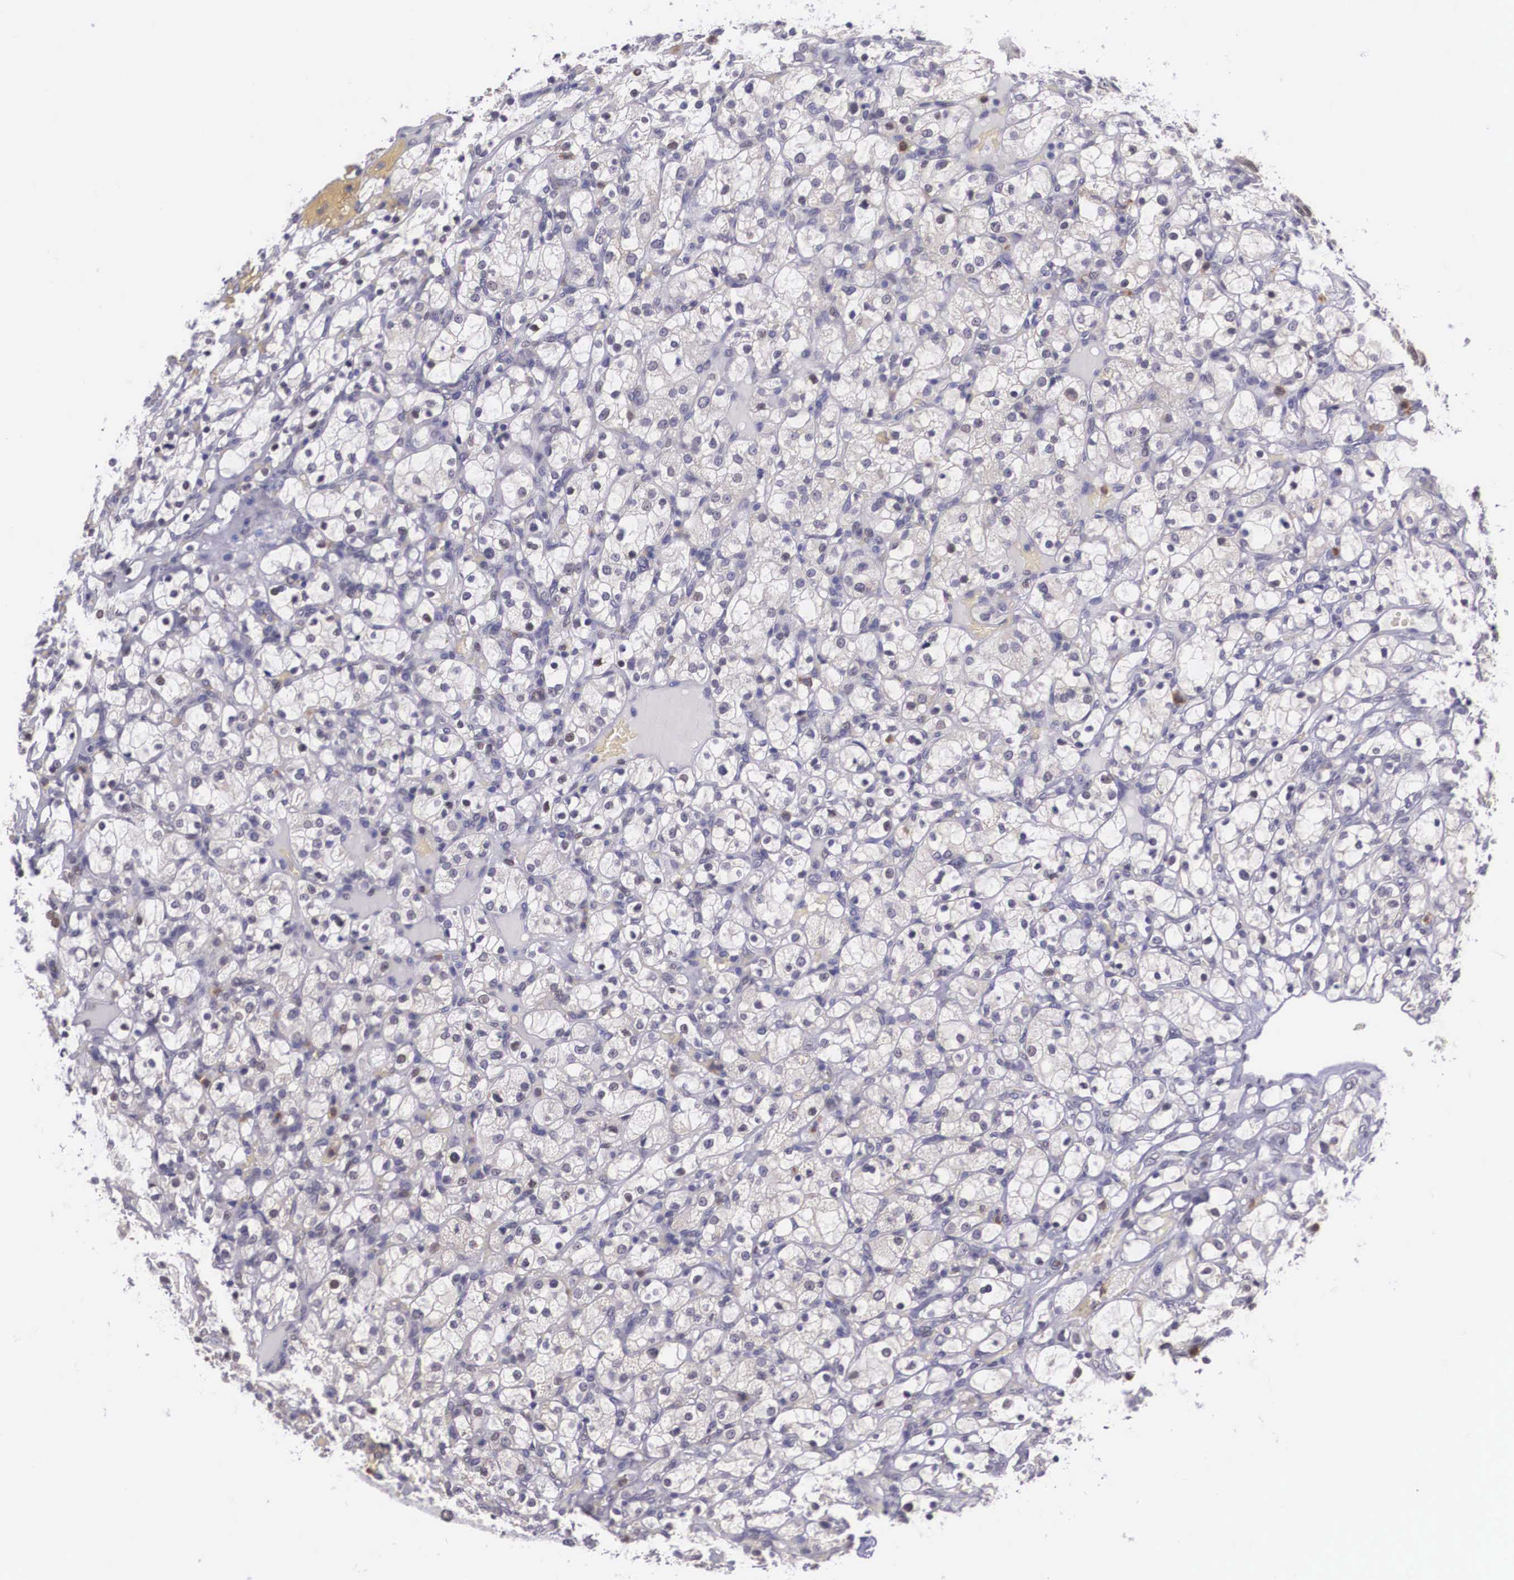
{"staining": {"intensity": "negative", "quantity": "none", "location": "none"}, "tissue": "renal cancer", "cell_type": "Tumor cells", "image_type": "cancer", "snomed": [{"axis": "morphology", "description": "Adenocarcinoma, NOS"}, {"axis": "topography", "description": "Kidney"}], "caption": "This photomicrograph is of renal cancer (adenocarcinoma) stained with immunohistochemistry (IHC) to label a protein in brown with the nuclei are counter-stained blue. There is no expression in tumor cells. Nuclei are stained in blue.", "gene": "SLC25A21", "patient": {"sex": "female", "age": 83}}